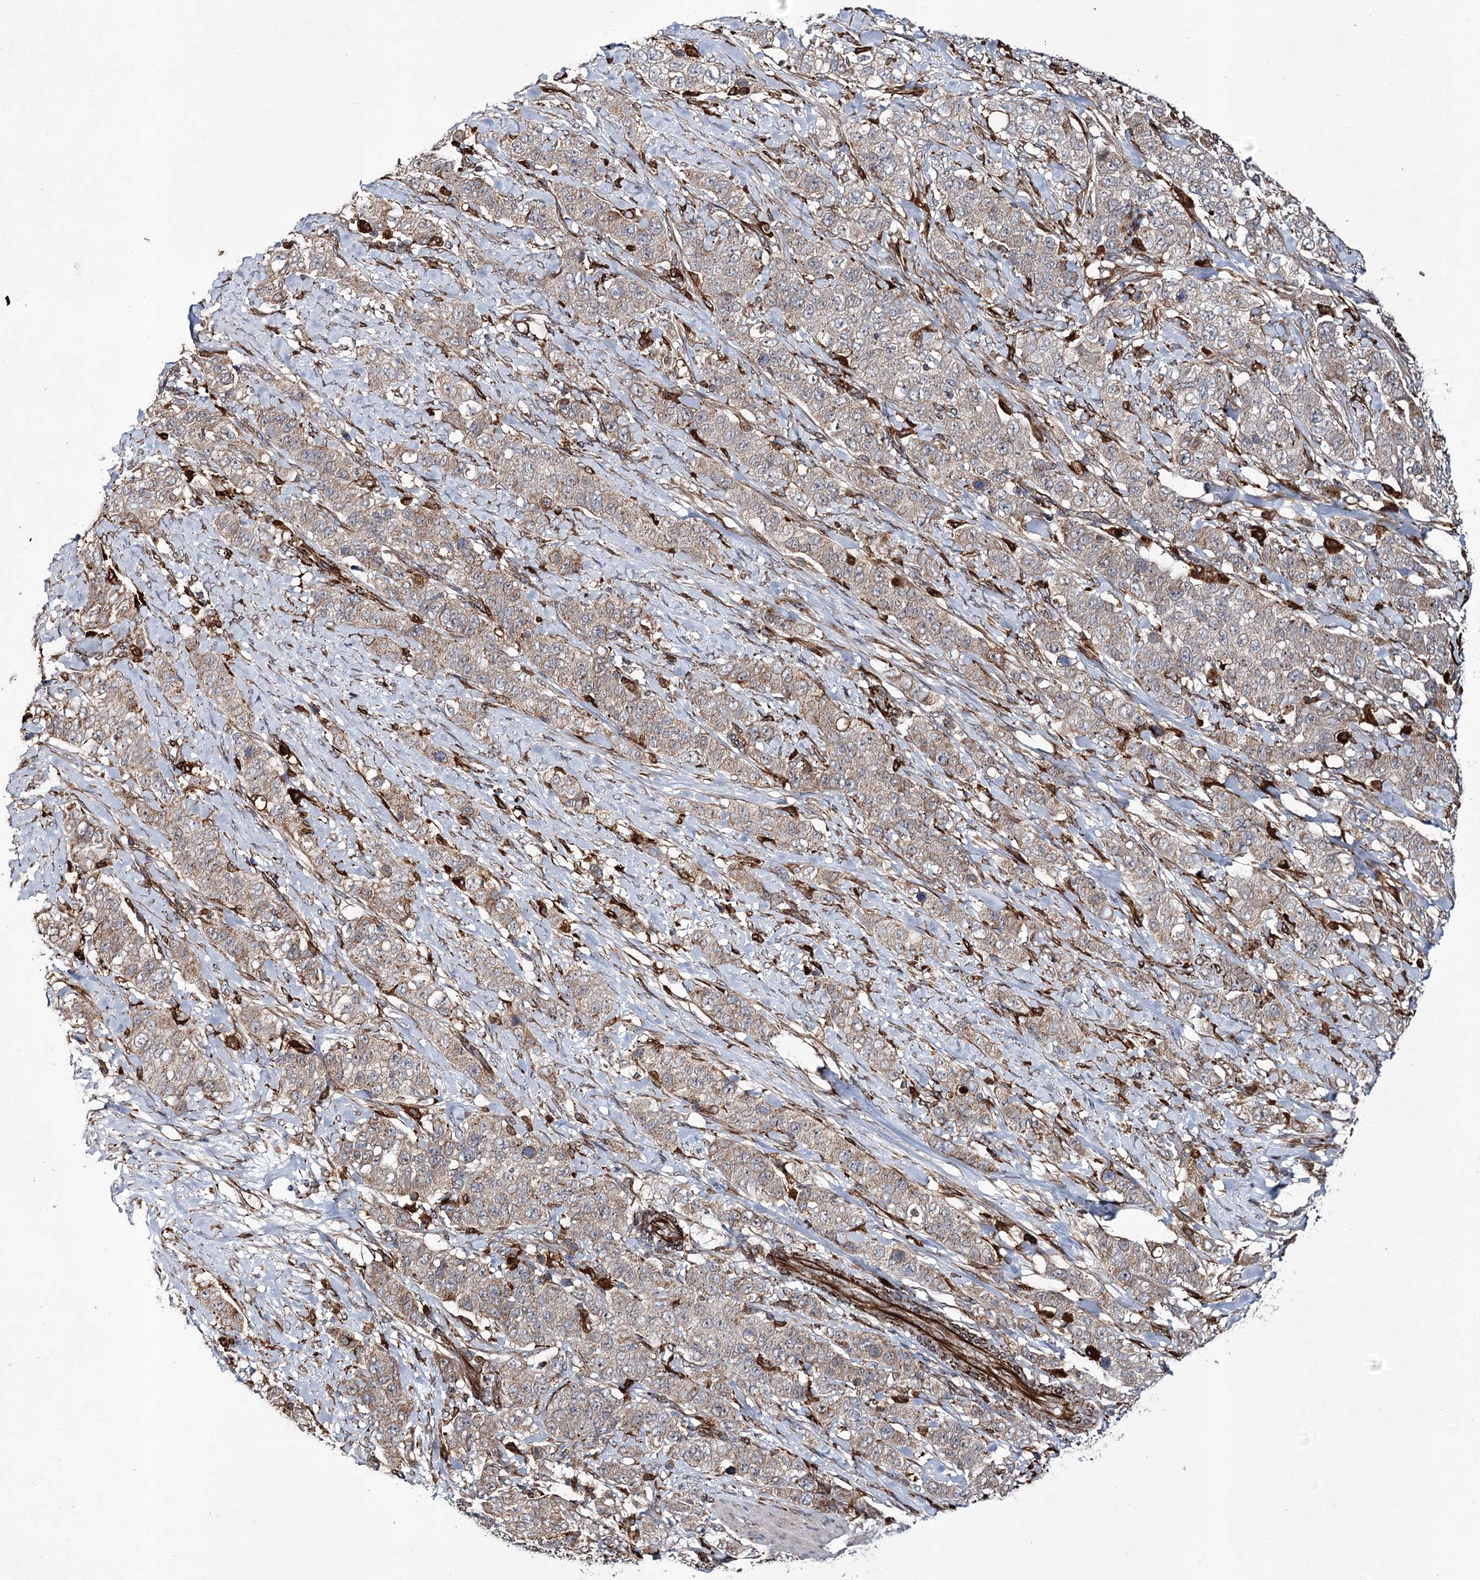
{"staining": {"intensity": "weak", "quantity": "<25%", "location": "cytoplasmic/membranous"}, "tissue": "stomach cancer", "cell_type": "Tumor cells", "image_type": "cancer", "snomed": [{"axis": "morphology", "description": "Adenocarcinoma, NOS"}, {"axis": "topography", "description": "Stomach"}], "caption": "Human stomach cancer stained for a protein using immunohistochemistry displays no positivity in tumor cells.", "gene": "DPEP2", "patient": {"sex": "male", "age": 48}}